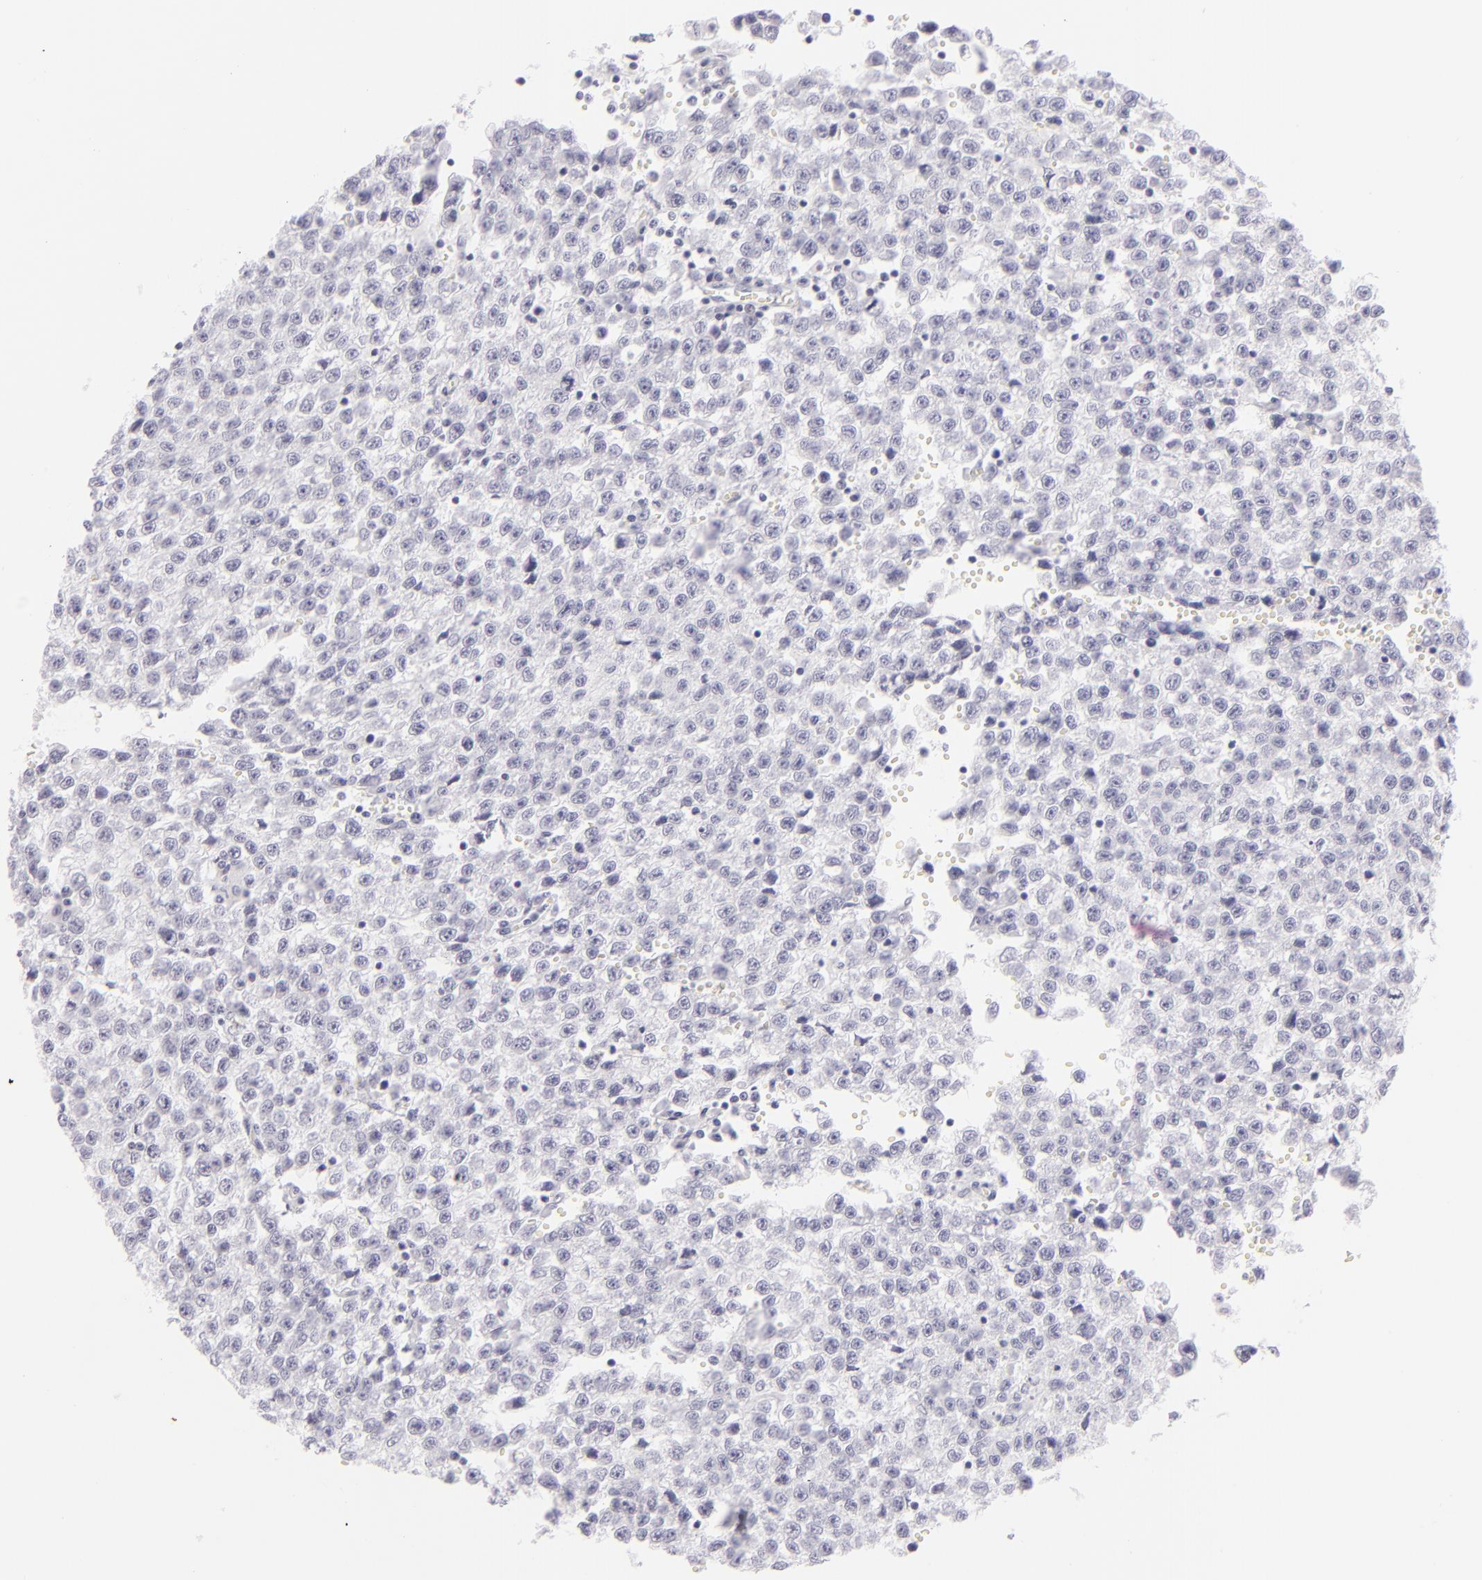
{"staining": {"intensity": "negative", "quantity": "none", "location": "none"}, "tissue": "testis cancer", "cell_type": "Tumor cells", "image_type": "cancer", "snomed": [{"axis": "morphology", "description": "Seminoma, NOS"}, {"axis": "topography", "description": "Testis"}], "caption": "IHC of human testis seminoma exhibits no positivity in tumor cells.", "gene": "FCER2", "patient": {"sex": "male", "age": 35}}